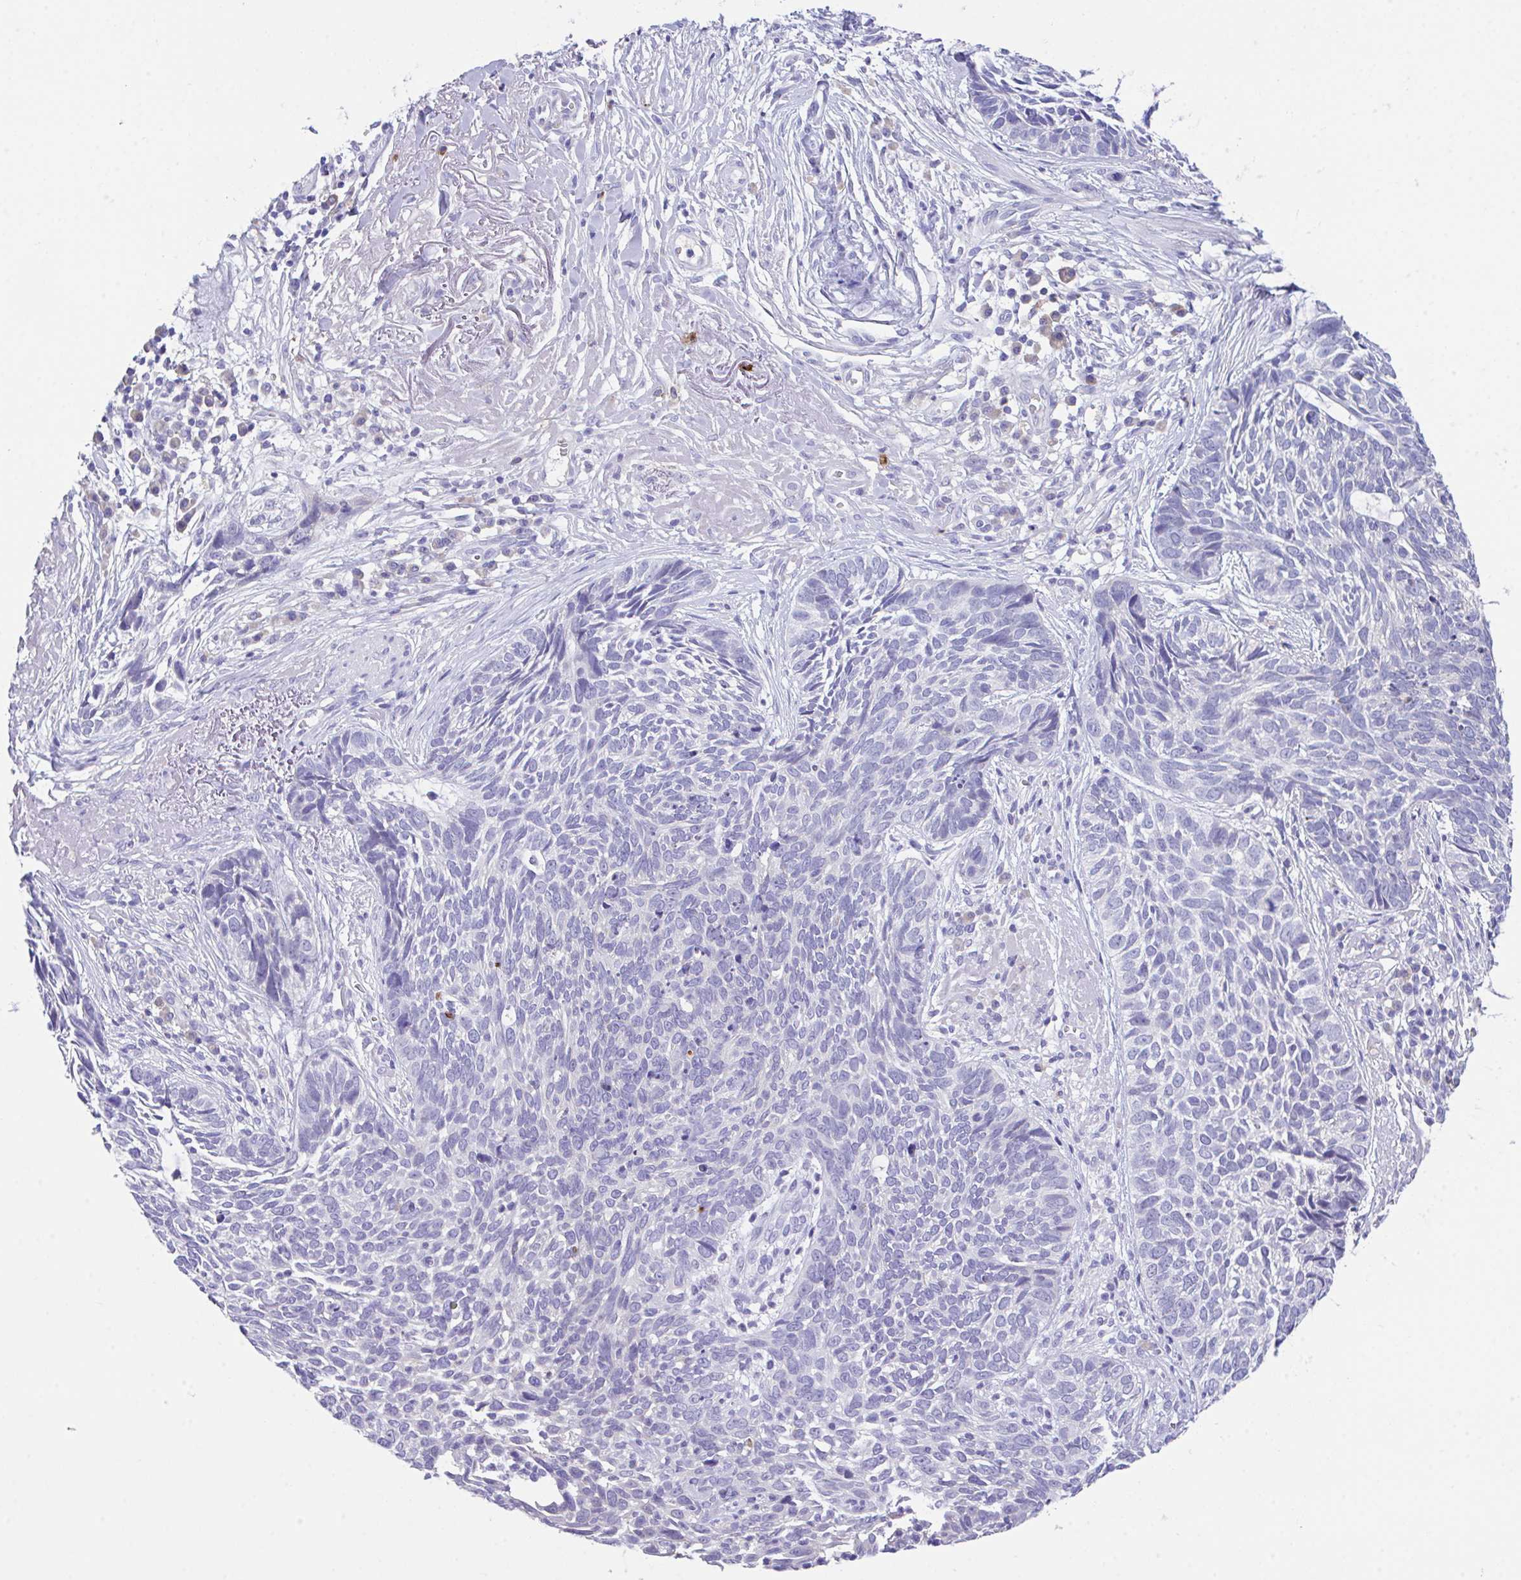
{"staining": {"intensity": "negative", "quantity": "none", "location": "none"}, "tissue": "skin cancer", "cell_type": "Tumor cells", "image_type": "cancer", "snomed": [{"axis": "morphology", "description": "Basal cell carcinoma"}, {"axis": "topography", "description": "Skin"}, {"axis": "topography", "description": "Skin of face"}], "caption": "IHC image of neoplastic tissue: skin cancer stained with DAB (3,3'-diaminobenzidine) reveals no significant protein positivity in tumor cells.", "gene": "HOXB4", "patient": {"sex": "female", "age": 95}}